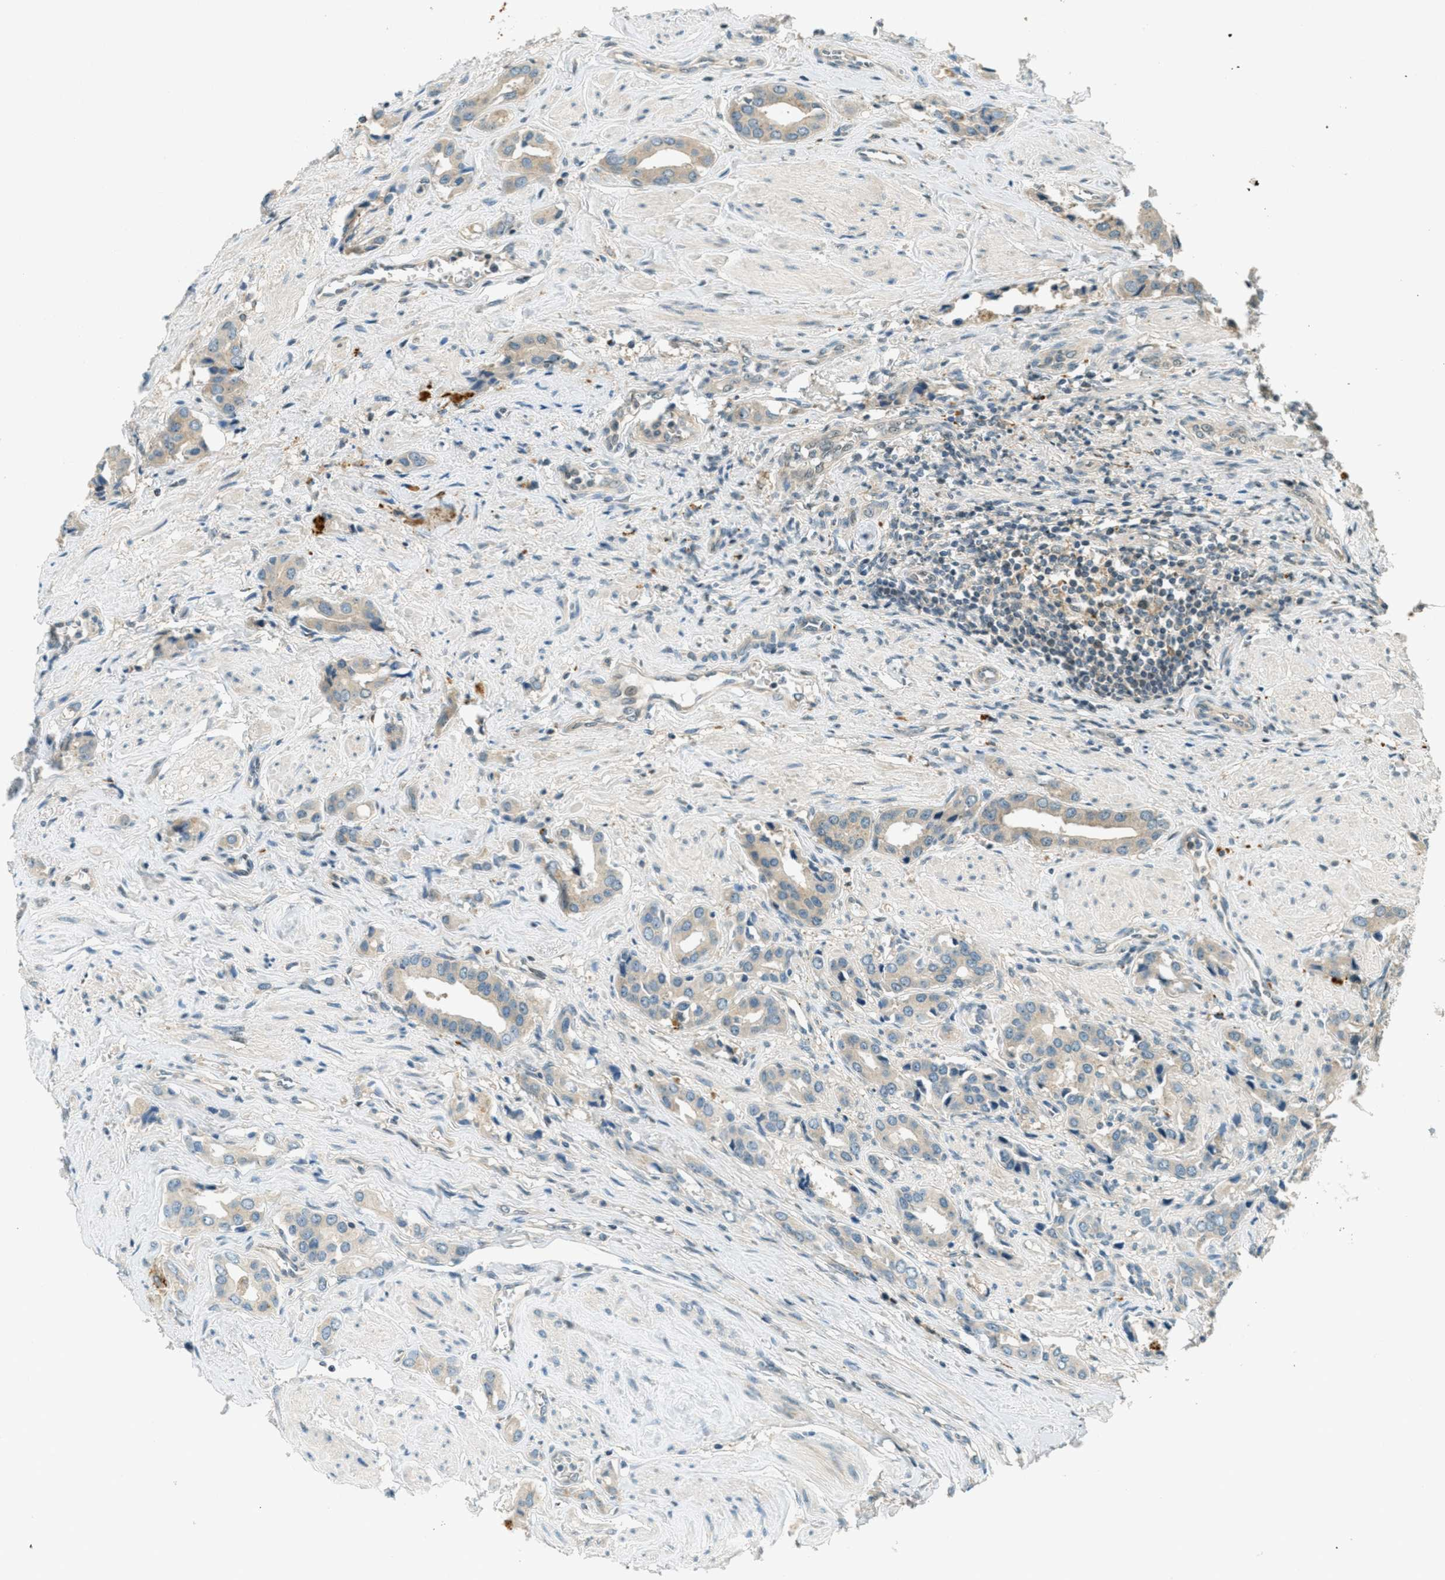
{"staining": {"intensity": "weak", "quantity": "25%-75%", "location": "cytoplasmic/membranous"}, "tissue": "prostate cancer", "cell_type": "Tumor cells", "image_type": "cancer", "snomed": [{"axis": "morphology", "description": "Adenocarcinoma, High grade"}, {"axis": "topography", "description": "Prostate"}], "caption": "A low amount of weak cytoplasmic/membranous positivity is appreciated in about 25%-75% of tumor cells in prostate adenocarcinoma (high-grade) tissue.", "gene": "PTPN23", "patient": {"sex": "male", "age": 52}}